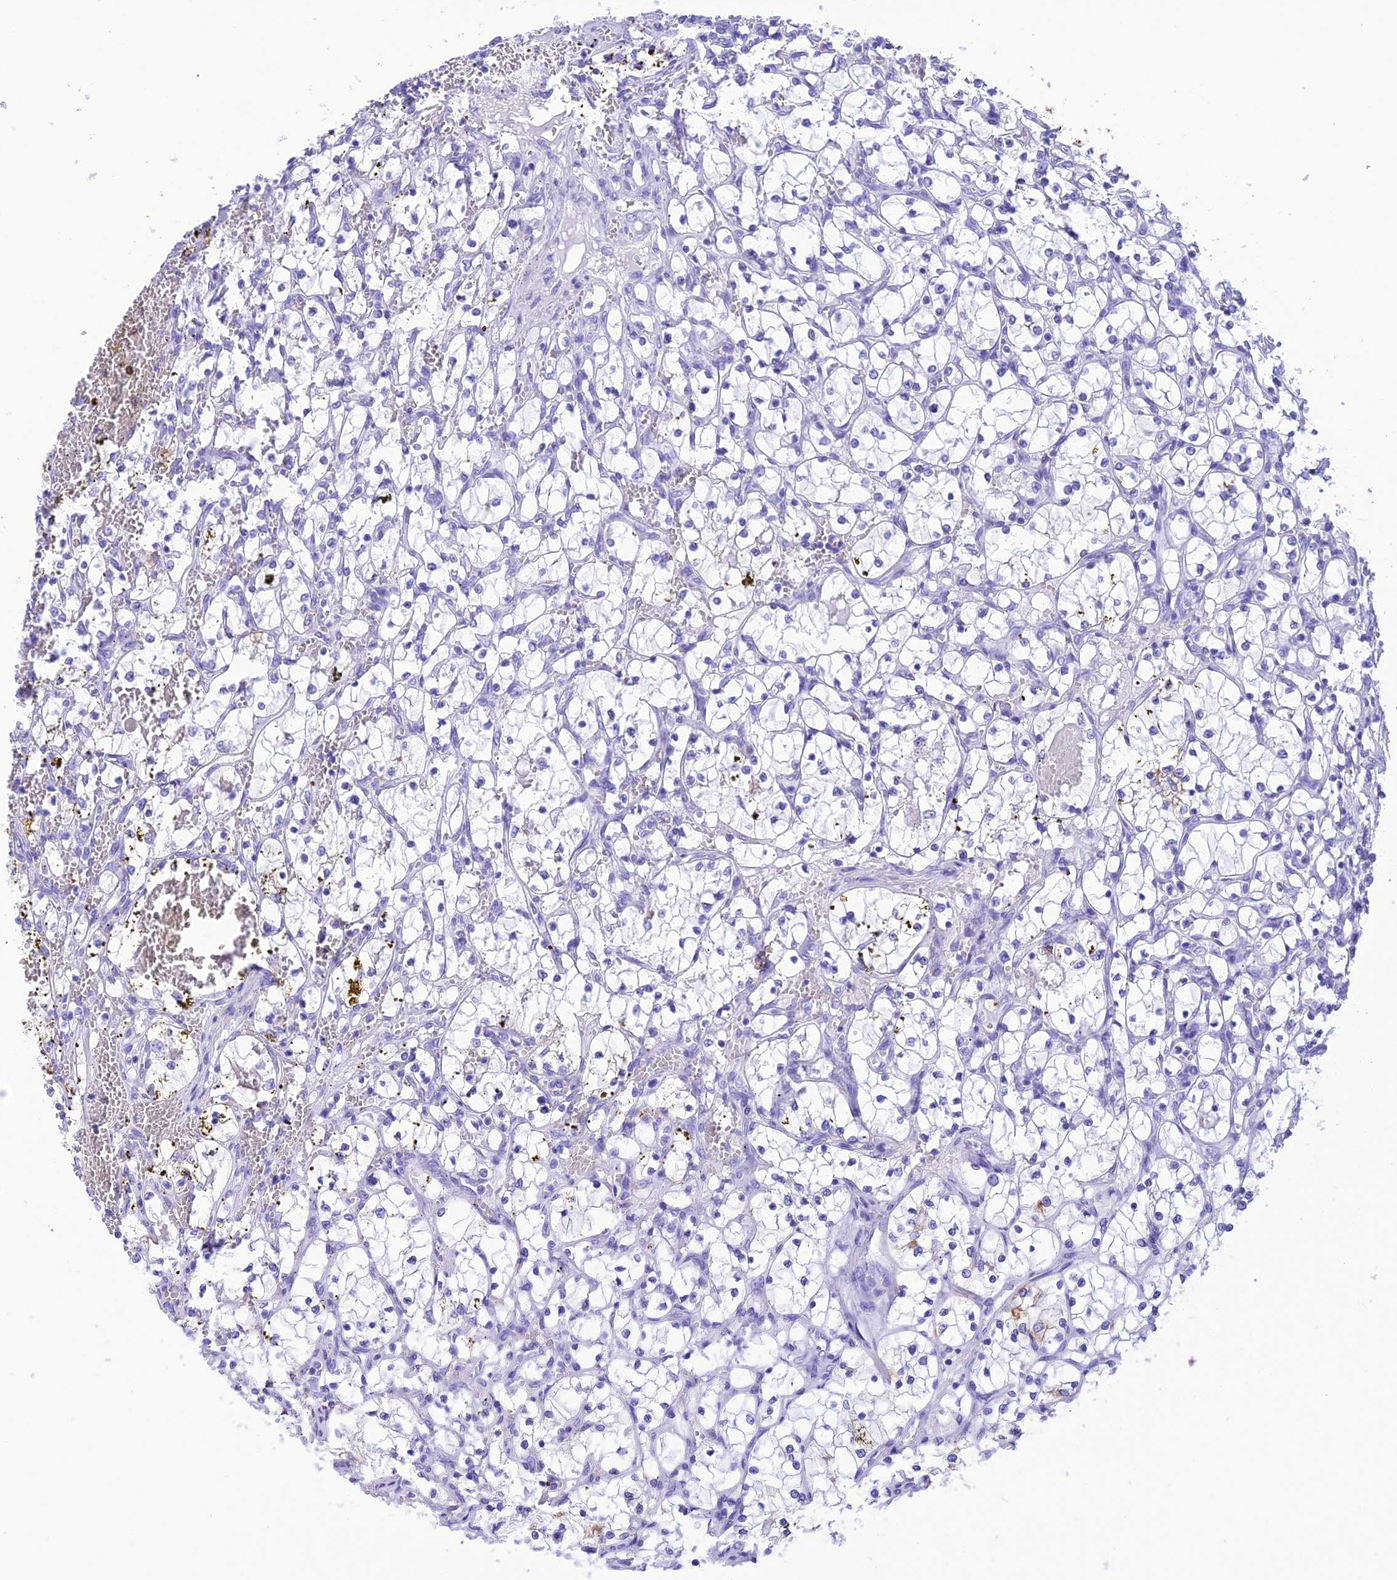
{"staining": {"intensity": "negative", "quantity": "none", "location": "none"}, "tissue": "renal cancer", "cell_type": "Tumor cells", "image_type": "cancer", "snomed": [{"axis": "morphology", "description": "Adenocarcinoma, NOS"}, {"axis": "topography", "description": "Kidney"}], "caption": "Immunohistochemistry of renal cancer (adenocarcinoma) exhibits no staining in tumor cells.", "gene": "VPS52", "patient": {"sex": "female", "age": 69}}